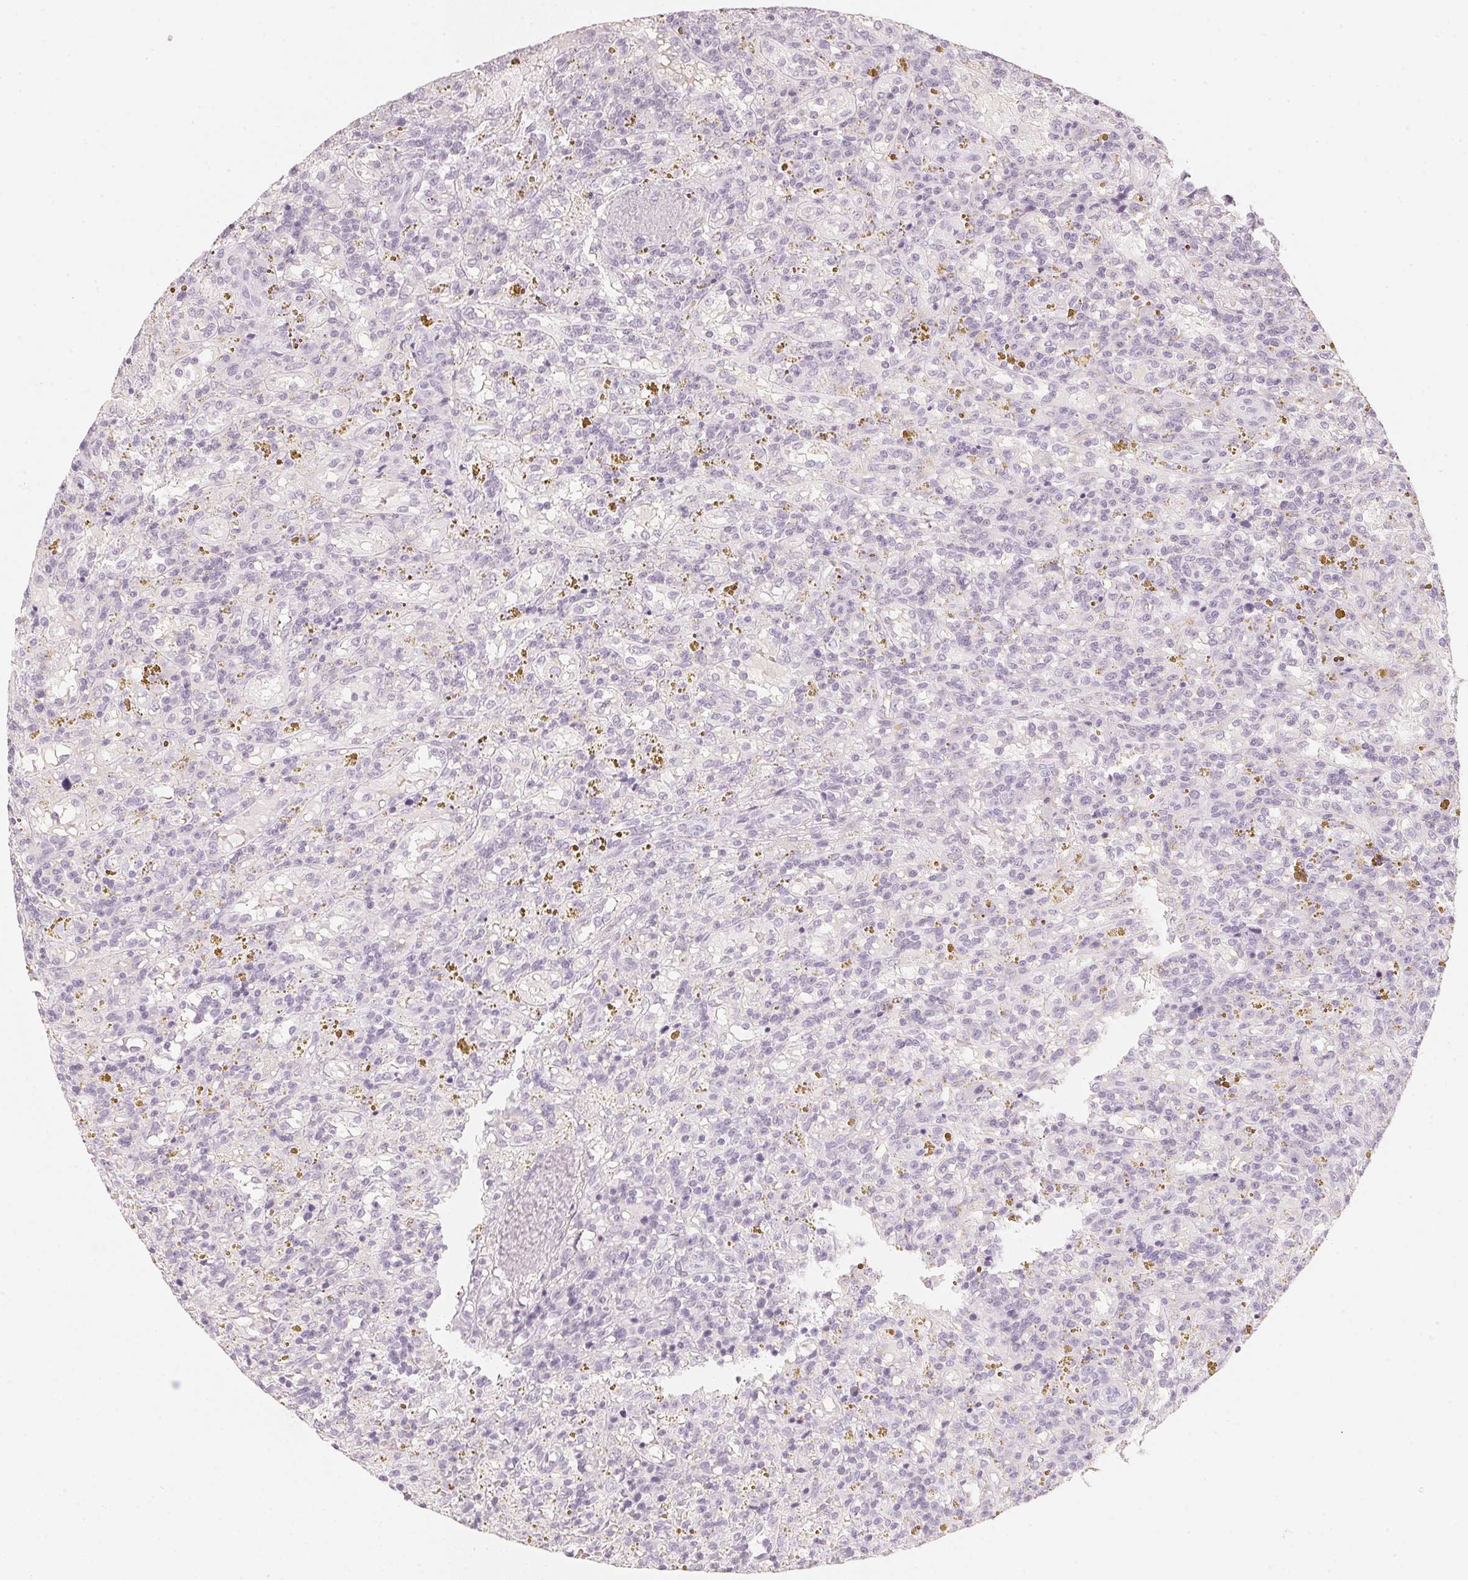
{"staining": {"intensity": "negative", "quantity": "none", "location": "none"}, "tissue": "lymphoma", "cell_type": "Tumor cells", "image_type": "cancer", "snomed": [{"axis": "morphology", "description": "Malignant lymphoma, non-Hodgkin's type, Low grade"}, {"axis": "topography", "description": "Spleen"}], "caption": "A histopathology image of human lymphoma is negative for staining in tumor cells.", "gene": "SLC22A8", "patient": {"sex": "female", "age": 65}}